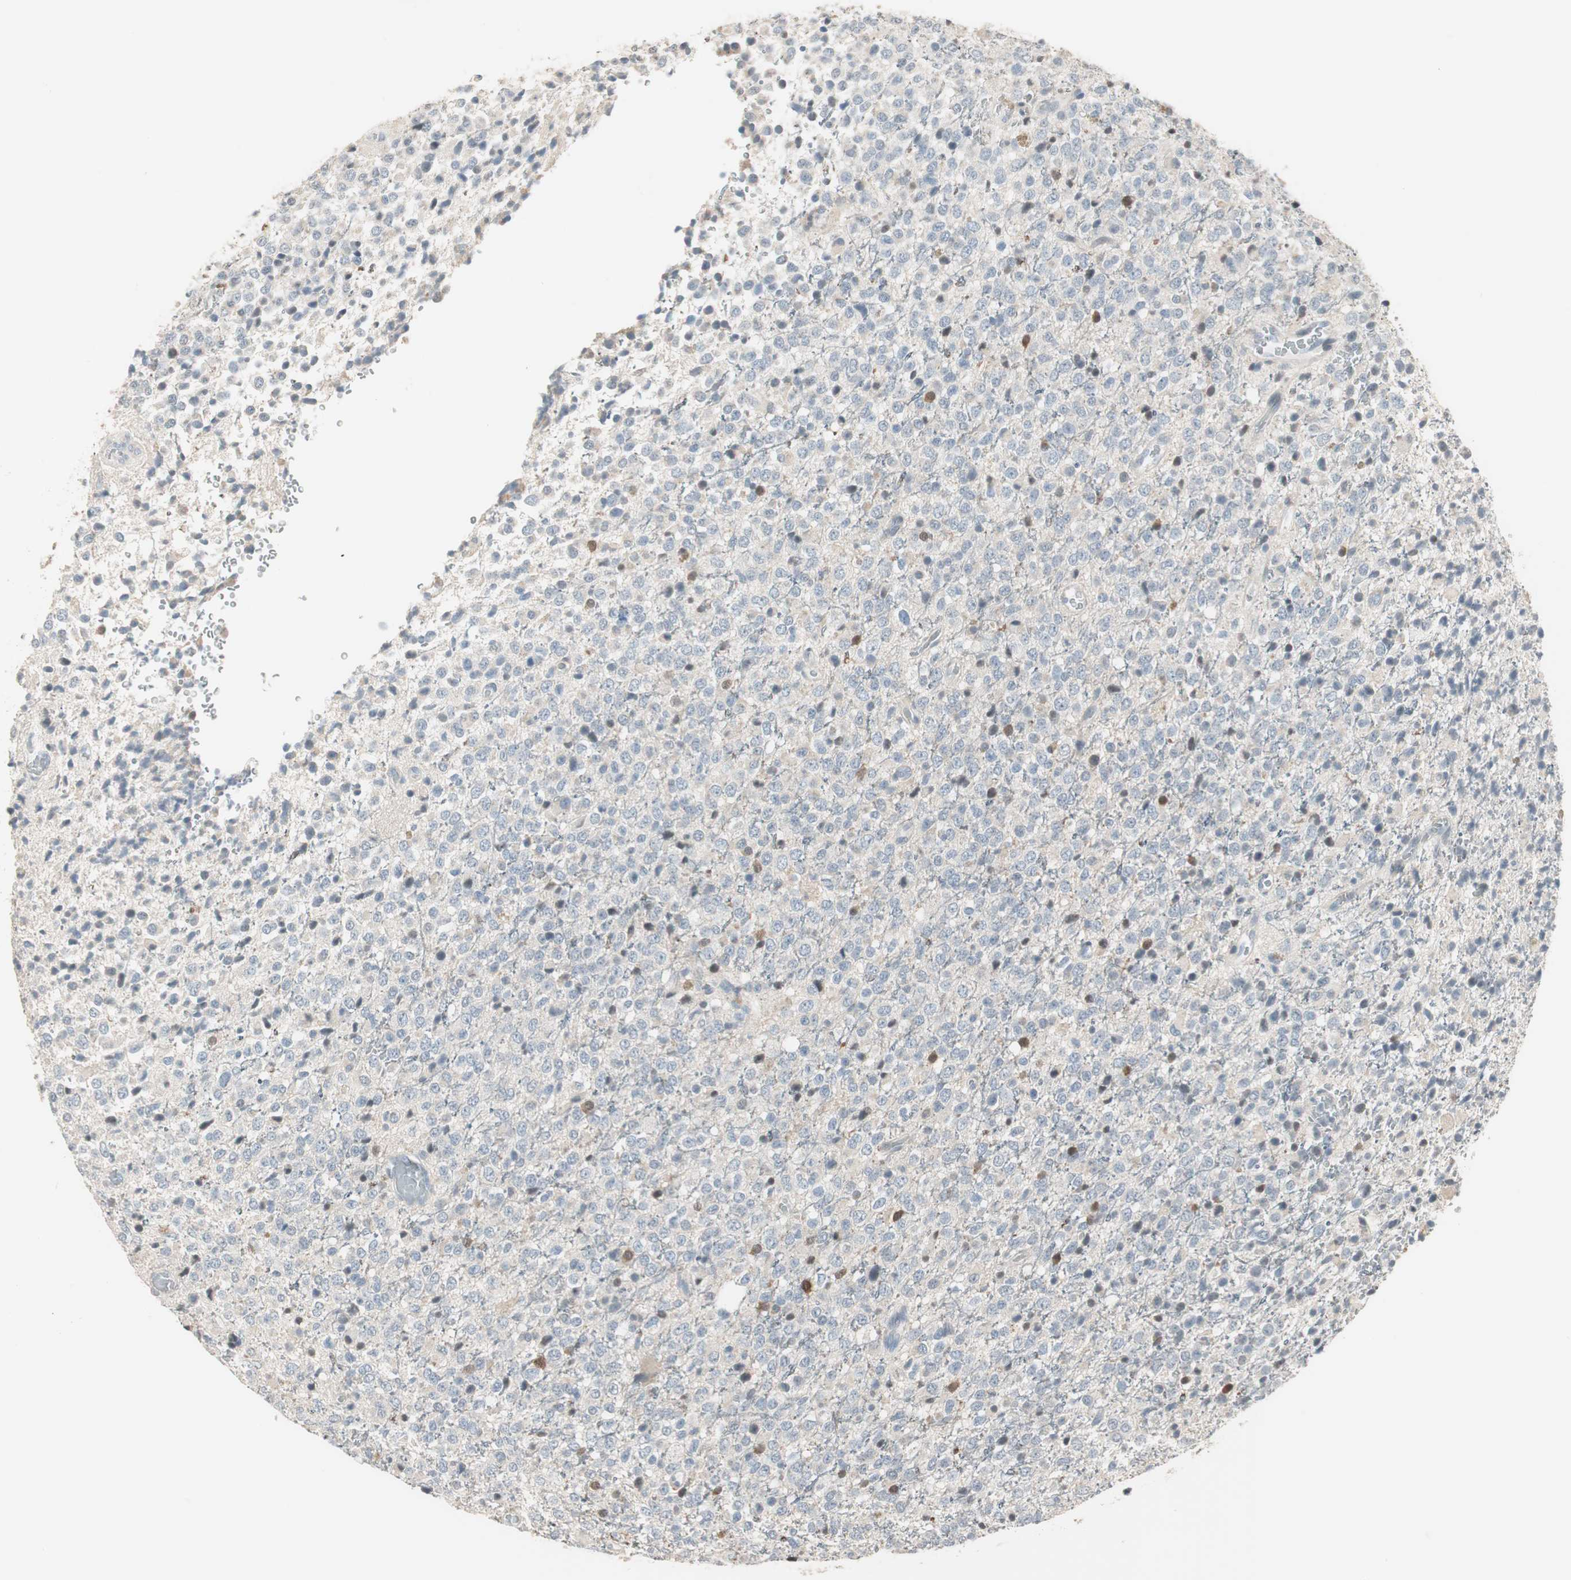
{"staining": {"intensity": "weak", "quantity": "25%-75%", "location": "cytoplasmic/membranous"}, "tissue": "glioma", "cell_type": "Tumor cells", "image_type": "cancer", "snomed": [{"axis": "morphology", "description": "Glioma, malignant, High grade"}, {"axis": "topography", "description": "pancreas cauda"}], "caption": "Glioma stained for a protein (brown) demonstrates weak cytoplasmic/membranous positive expression in about 25%-75% of tumor cells.", "gene": "PDZK1", "patient": {"sex": "male", "age": 60}}